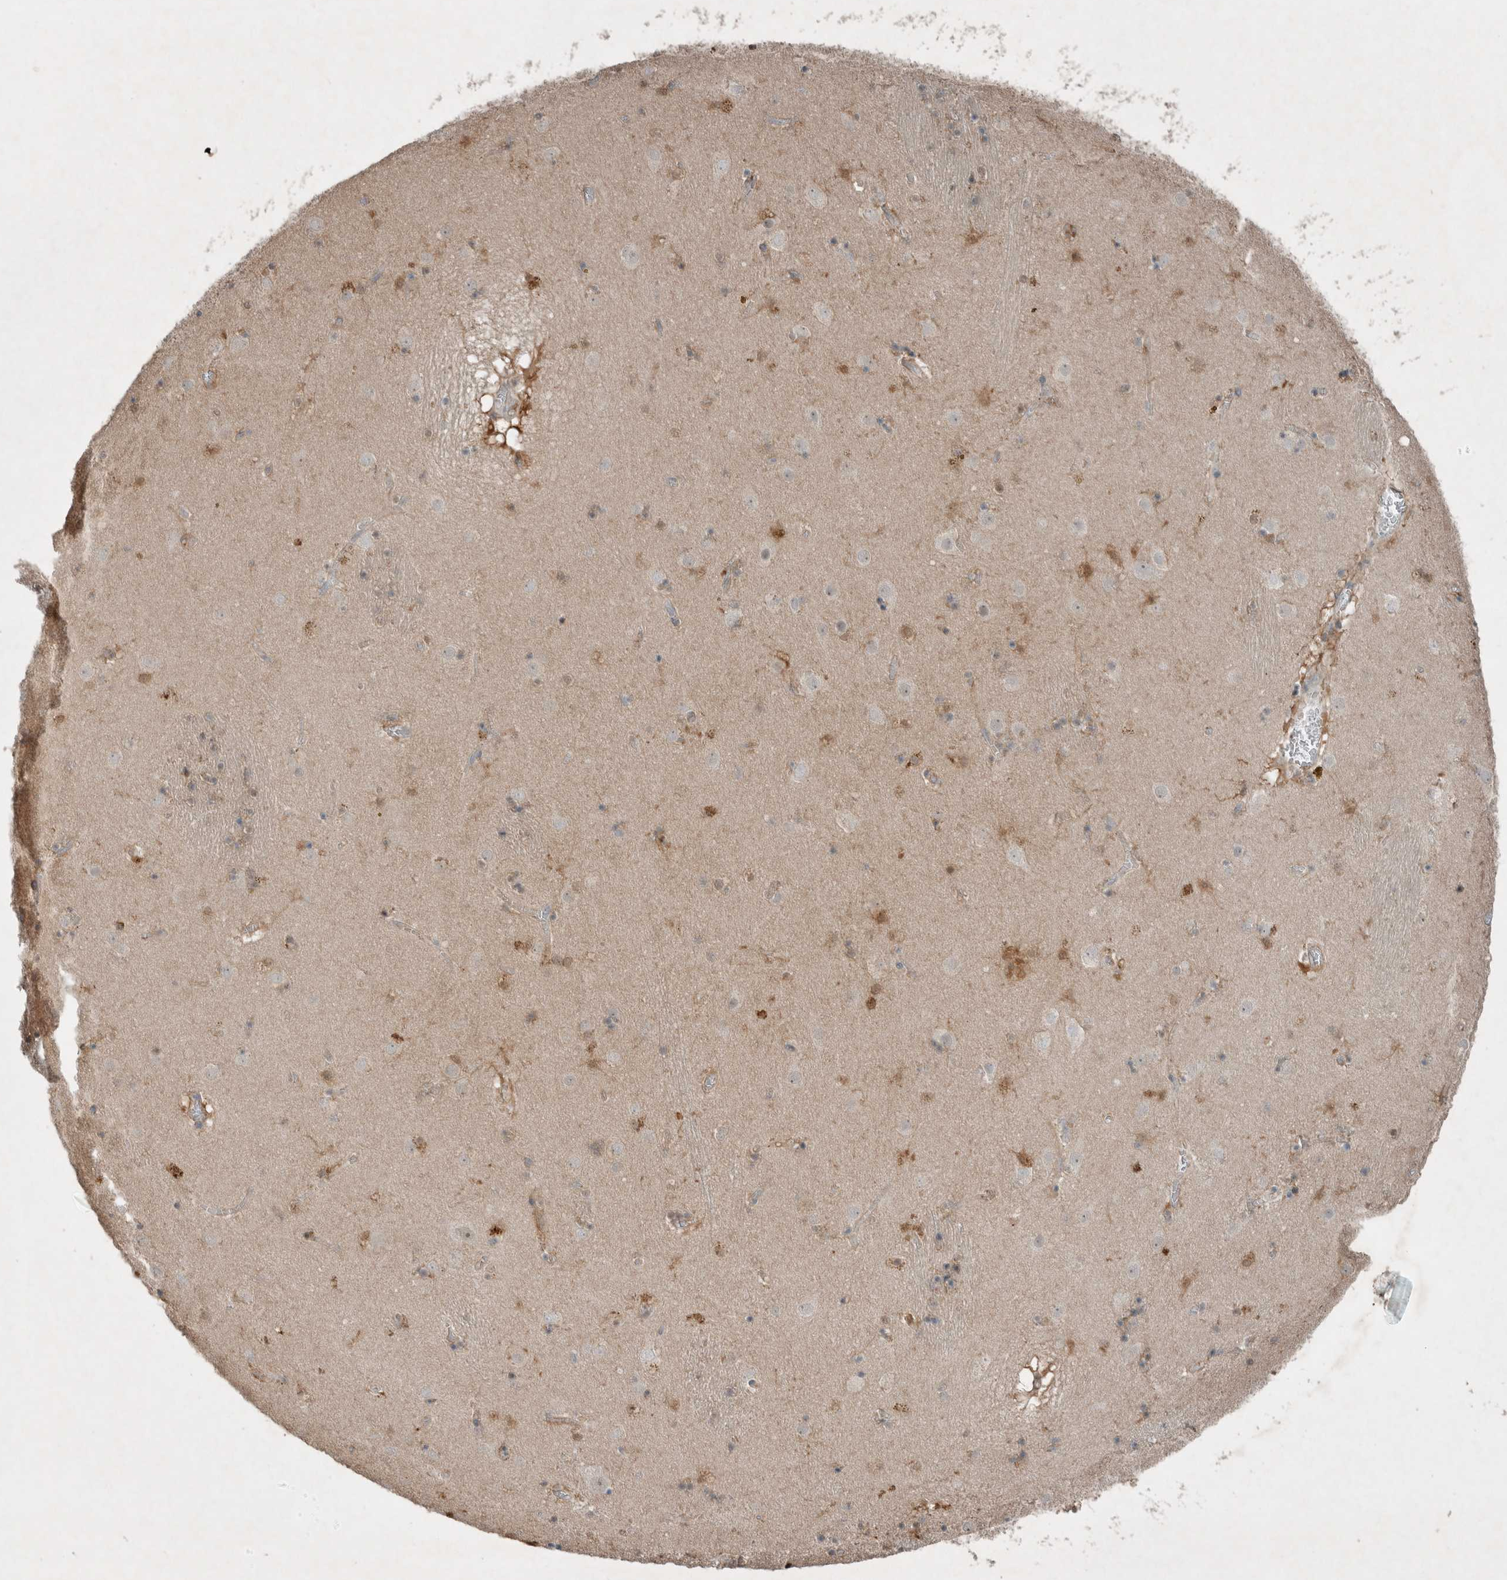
{"staining": {"intensity": "moderate", "quantity": "25%-75%", "location": "cytoplasmic/membranous,nuclear"}, "tissue": "caudate", "cell_type": "Glial cells", "image_type": "normal", "snomed": [{"axis": "morphology", "description": "Normal tissue, NOS"}, {"axis": "topography", "description": "Lateral ventricle wall"}], "caption": "High-power microscopy captured an immunohistochemistry image of normal caudate, revealing moderate cytoplasmic/membranous,nuclear expression in about 25%-75% of glial cells. (Brightfield microscopy of DAB IHC at high magnification).", "gene": "ENSG00000285245", "patient": {"sex": "male", "age": 70}}